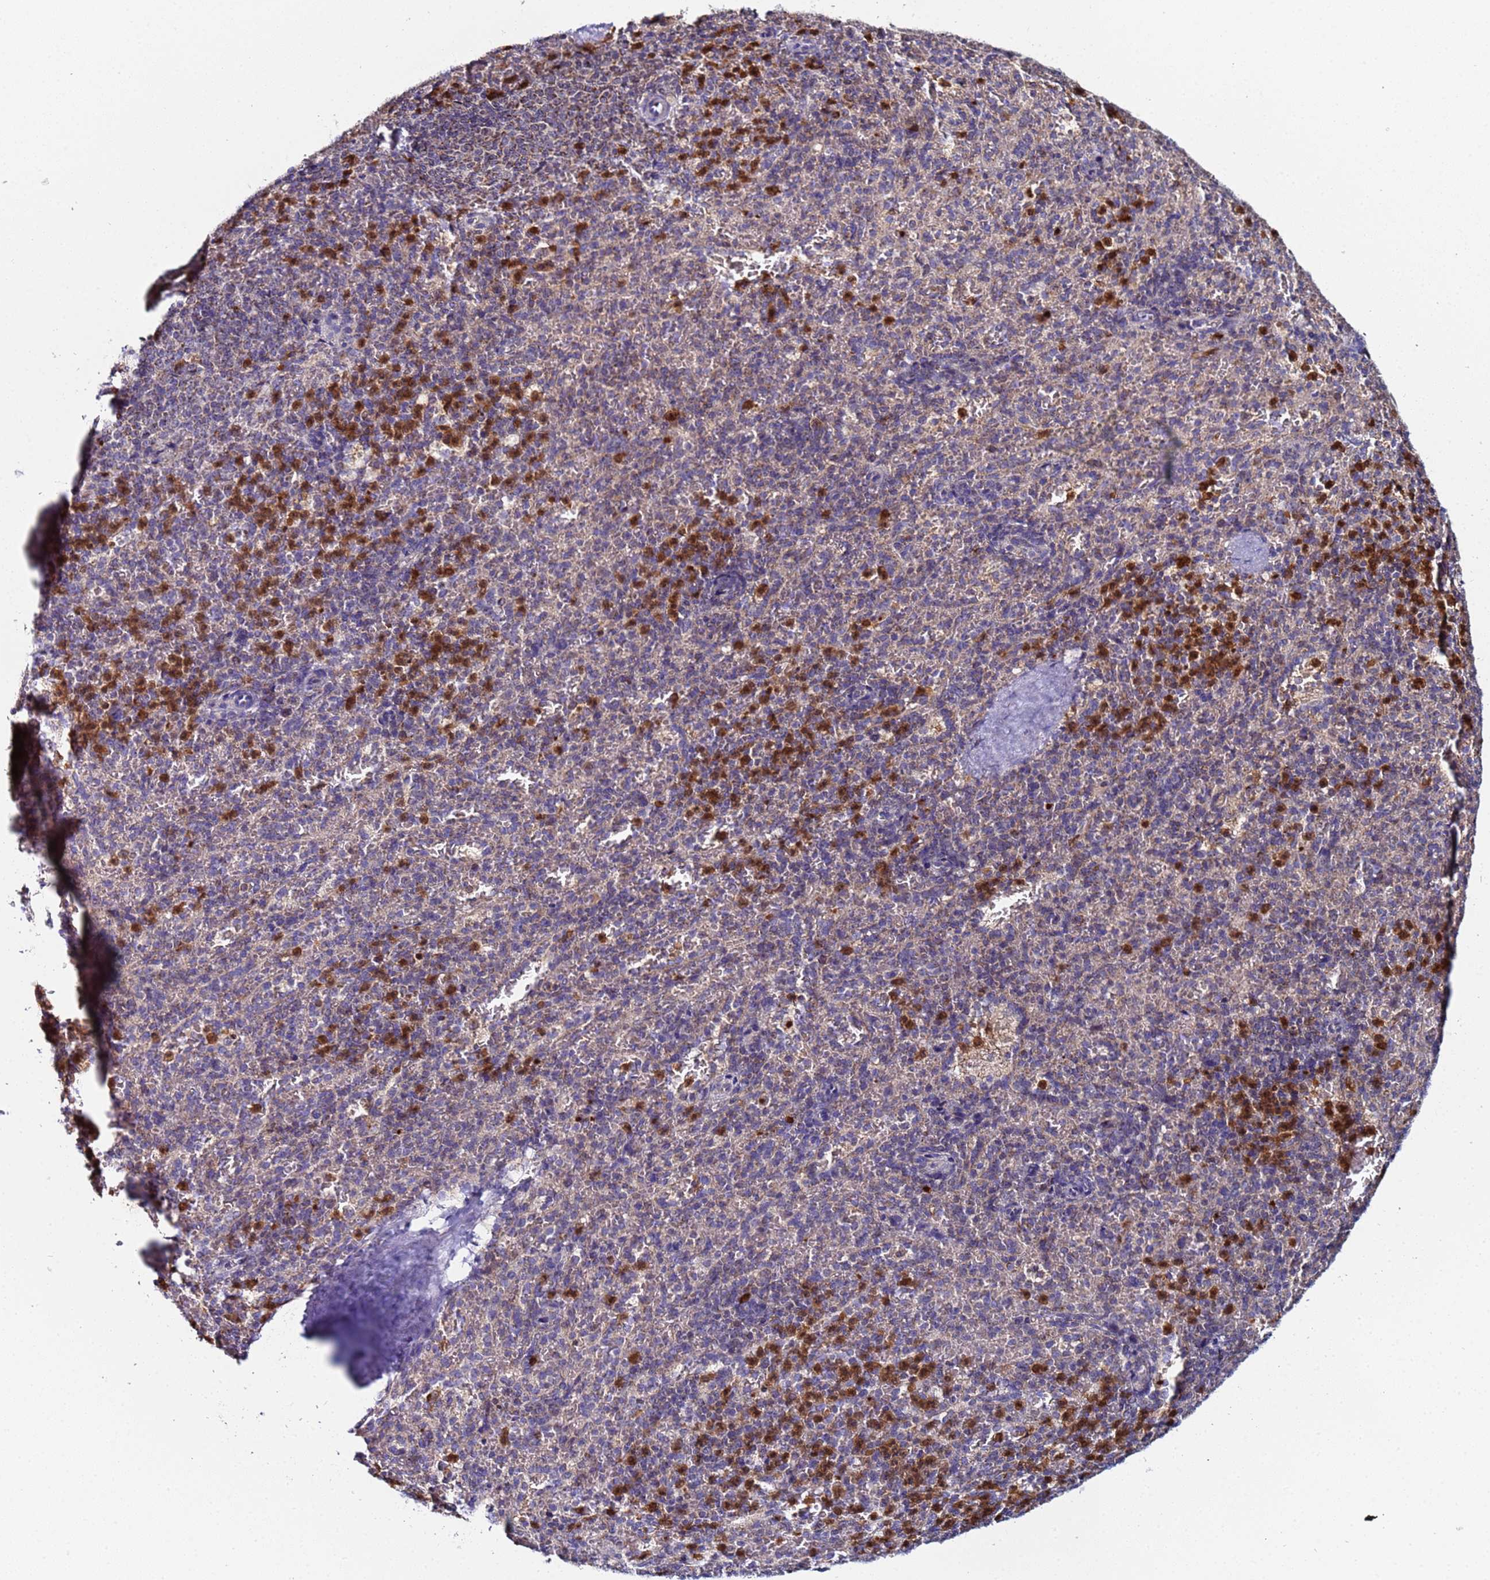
{"staining": {"intensity": "strong", "quantity": "<25%", "location": "cytoplasmic/membranous,nuclear"}, "tissue": "spleen", "cell_type": "Cells in red pulp", "image_type": "normal", "snomed": [{"axis": "morphology", "description": "Normal tissue, NOS"}, {"axis": "topography", "description": "Spleen"}], "caption": "Immunohistochemistry photomicrograph of unremarkable human spleen stained for a protein (brown), which demonstrates medium levels of strong cytoplasmic/membranous,nuclear staining in about <25% of cells in red pulp.", "gene": "CCDC127", "patient": {"sex": "female", "age": 21}}